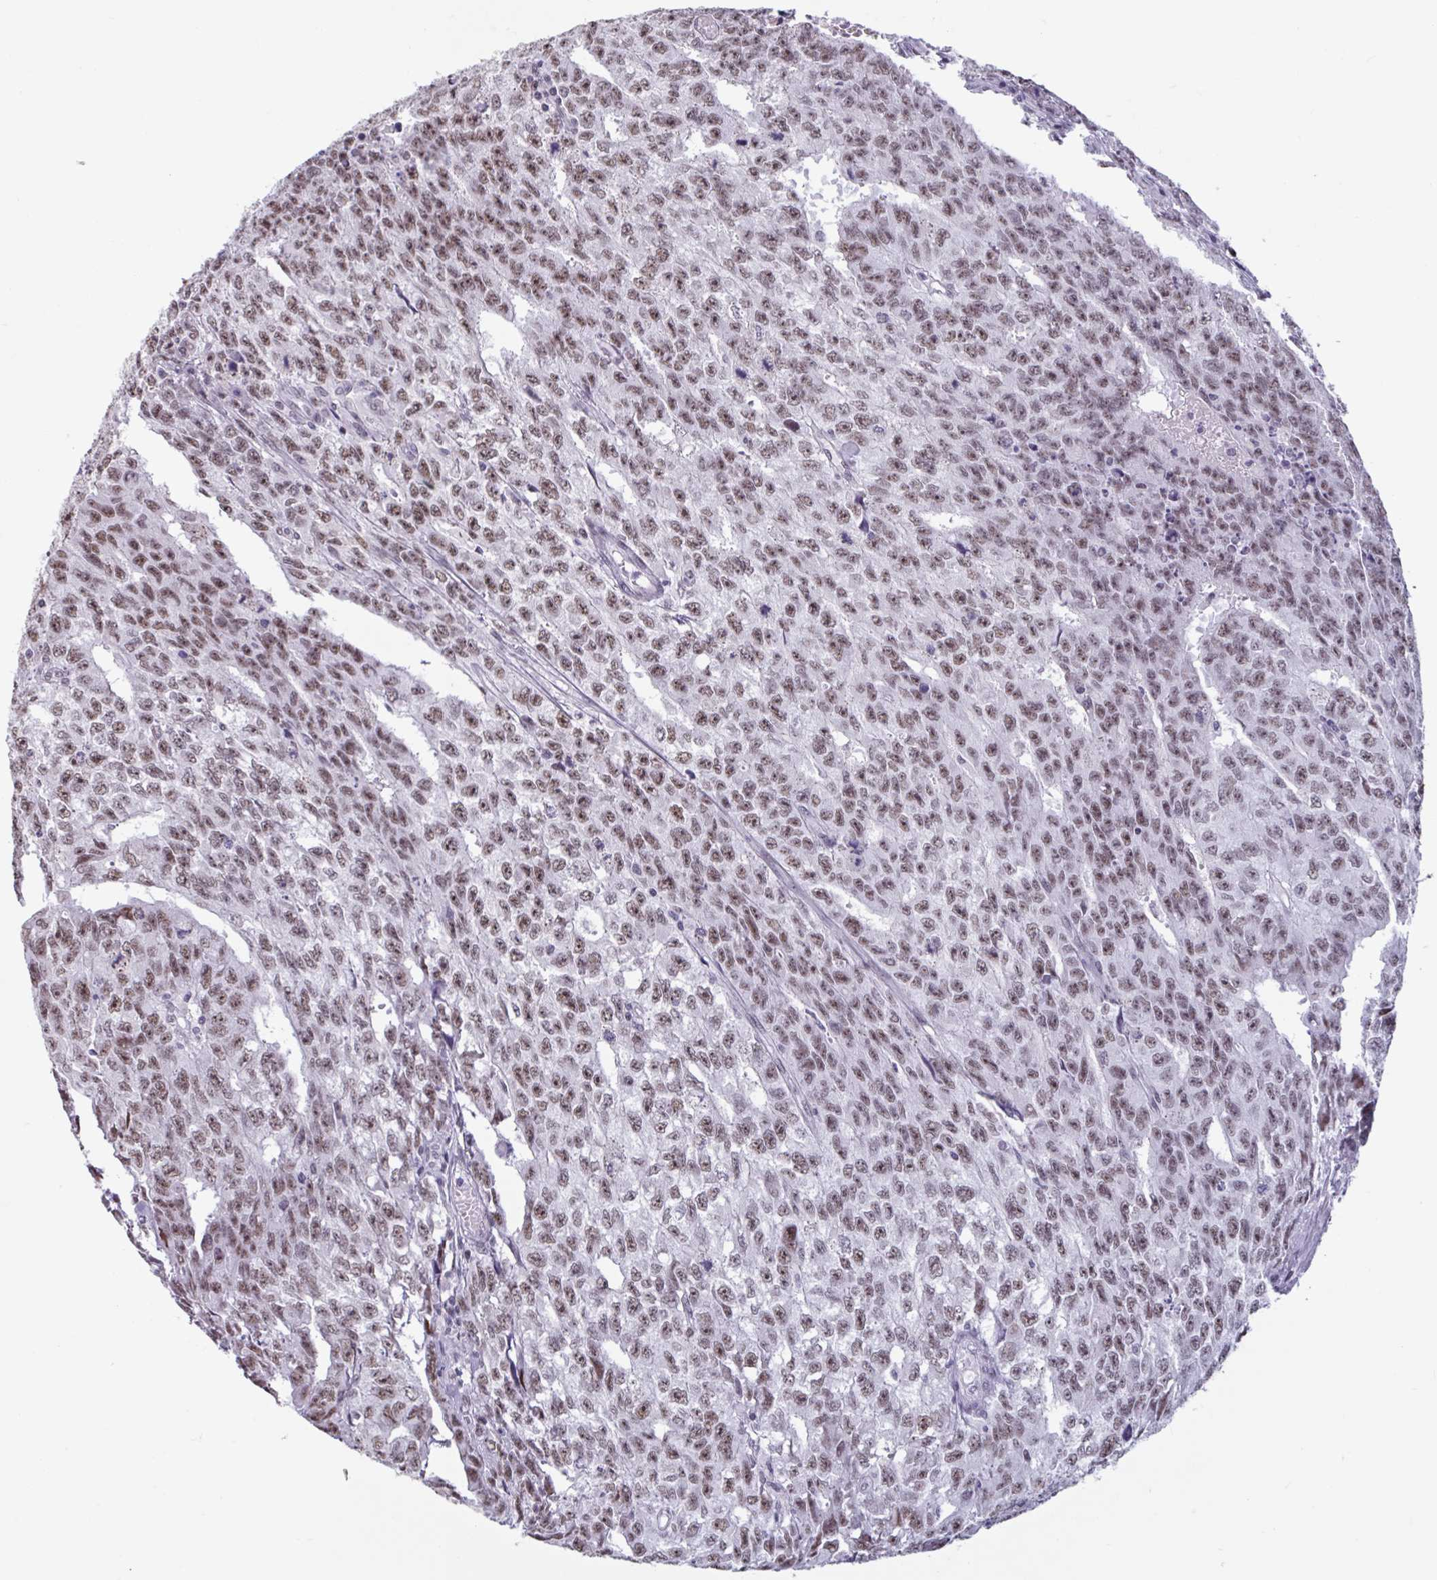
{"staining": {"intensity": "moderate", "quantity": ">75%", "location": "nuclear"}, "tissue": "testis cancer", "cell_type": "Tumor cells", "image_type": "cancer", "snomed": [{"axis": "morphology", "description": "Carcinoma, Embryonal, NOS"}, {"axis": "morphology", "description": "Teratoma, malignant, NOS"}, {"axis": "topography", "description": "Testis"}], "caption": "Moderate nuclear expression for a protein is appreciated in approximately >75% of tumor cells of testis cancer using immunohistochemistry (IHC).", "gene": "HSD17B6", "patient": {"sex": "male", "age": 24}}